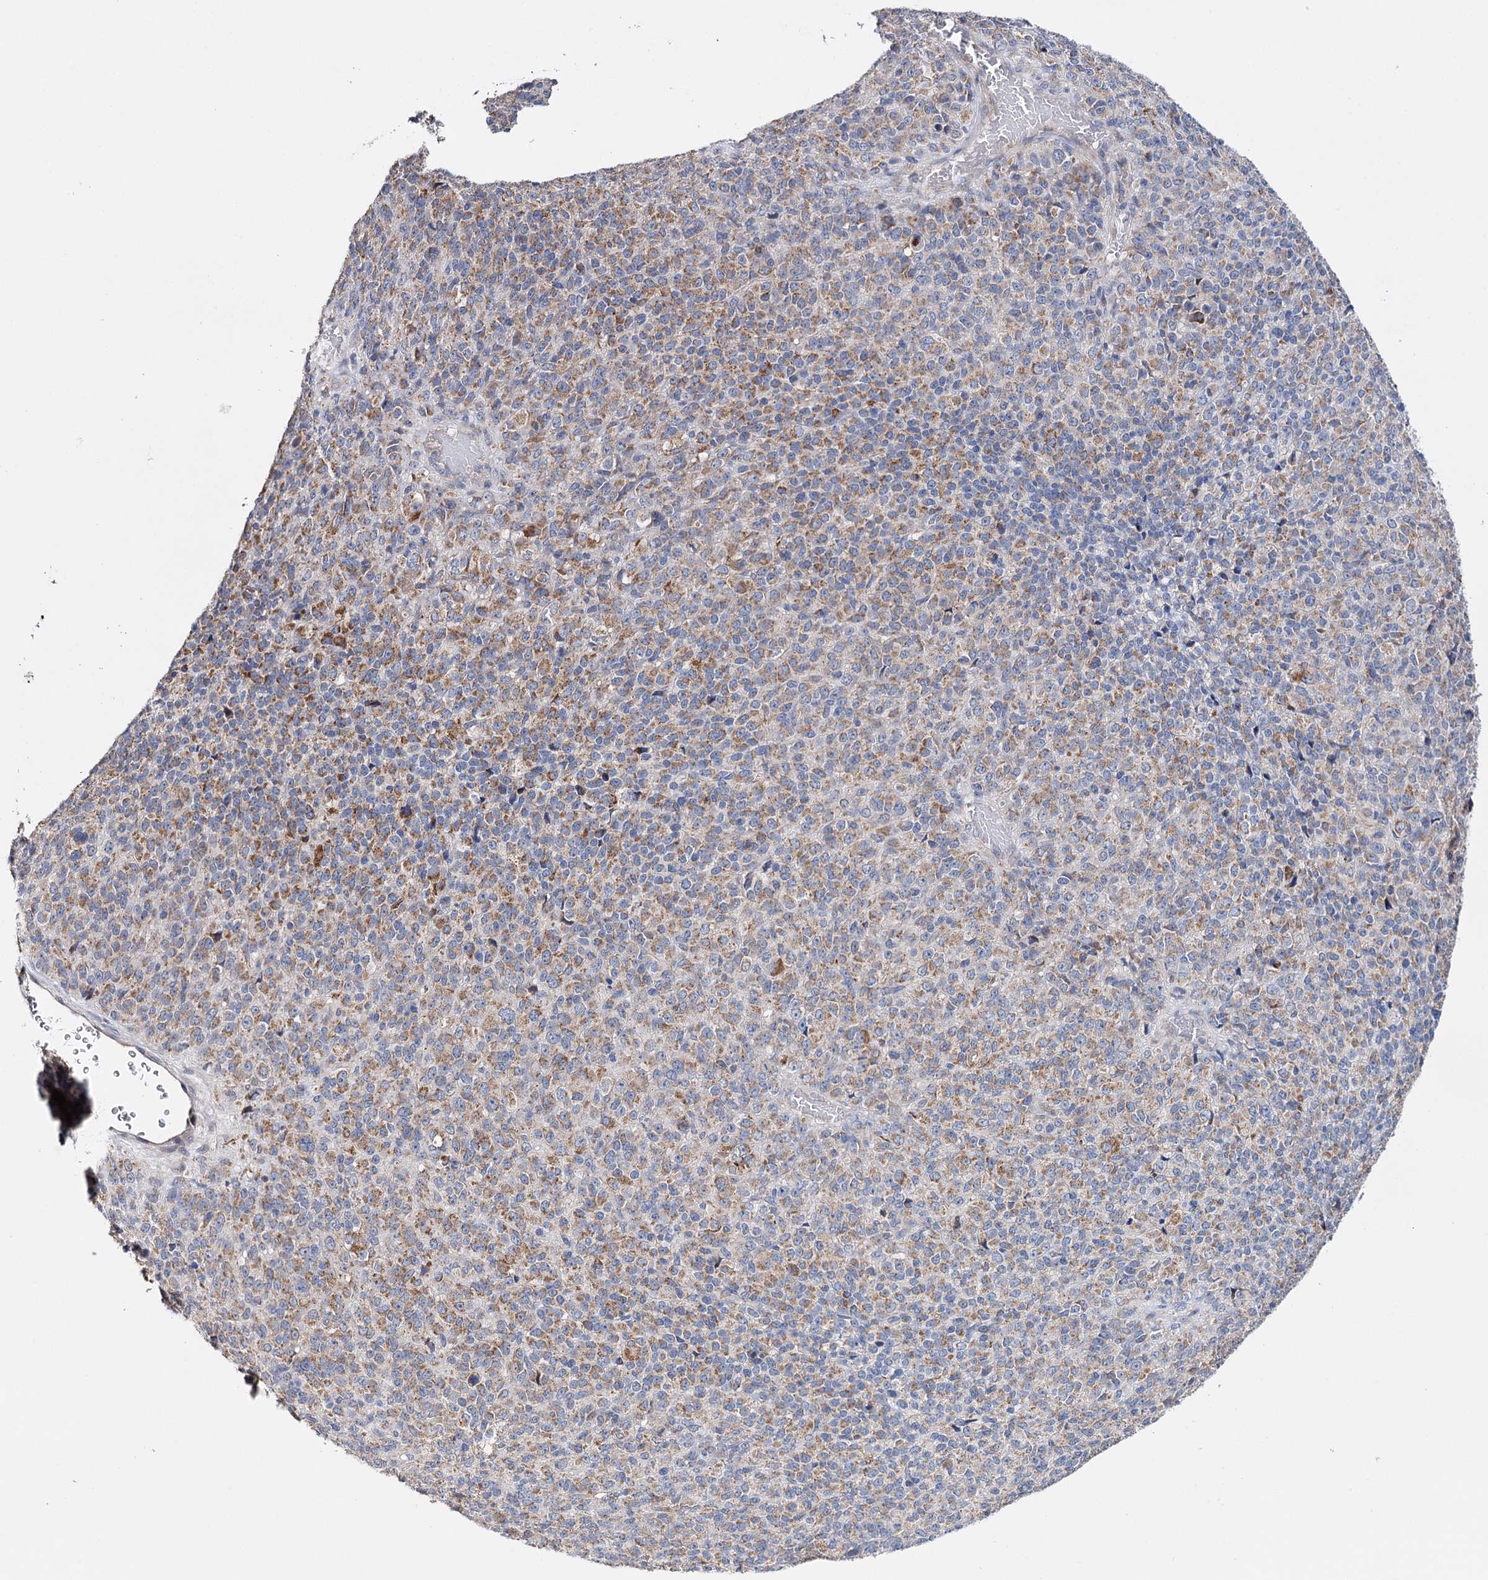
{"staining": {"intensity": "weak", "quantity": ">75%", "location": "cytoplasmic/membranous"}, "tissue": "melanoma", "cell_type": "Tumor cells", "image_type": "cancer", "snomed": [{"axis": "morphology", "description": "Malignant melanoma, Metastatic site"}, {"axis": "topography", "description": "Brain"}], "caption": "Immunohistochemistry of malignant melanoma (metastatic site) shows low levels of weak cytoplasmic/membranous staining in approximately >75% of tumor cells.", "gene": "CFAP46", "patient": {"sex": "female", "age": 56}}